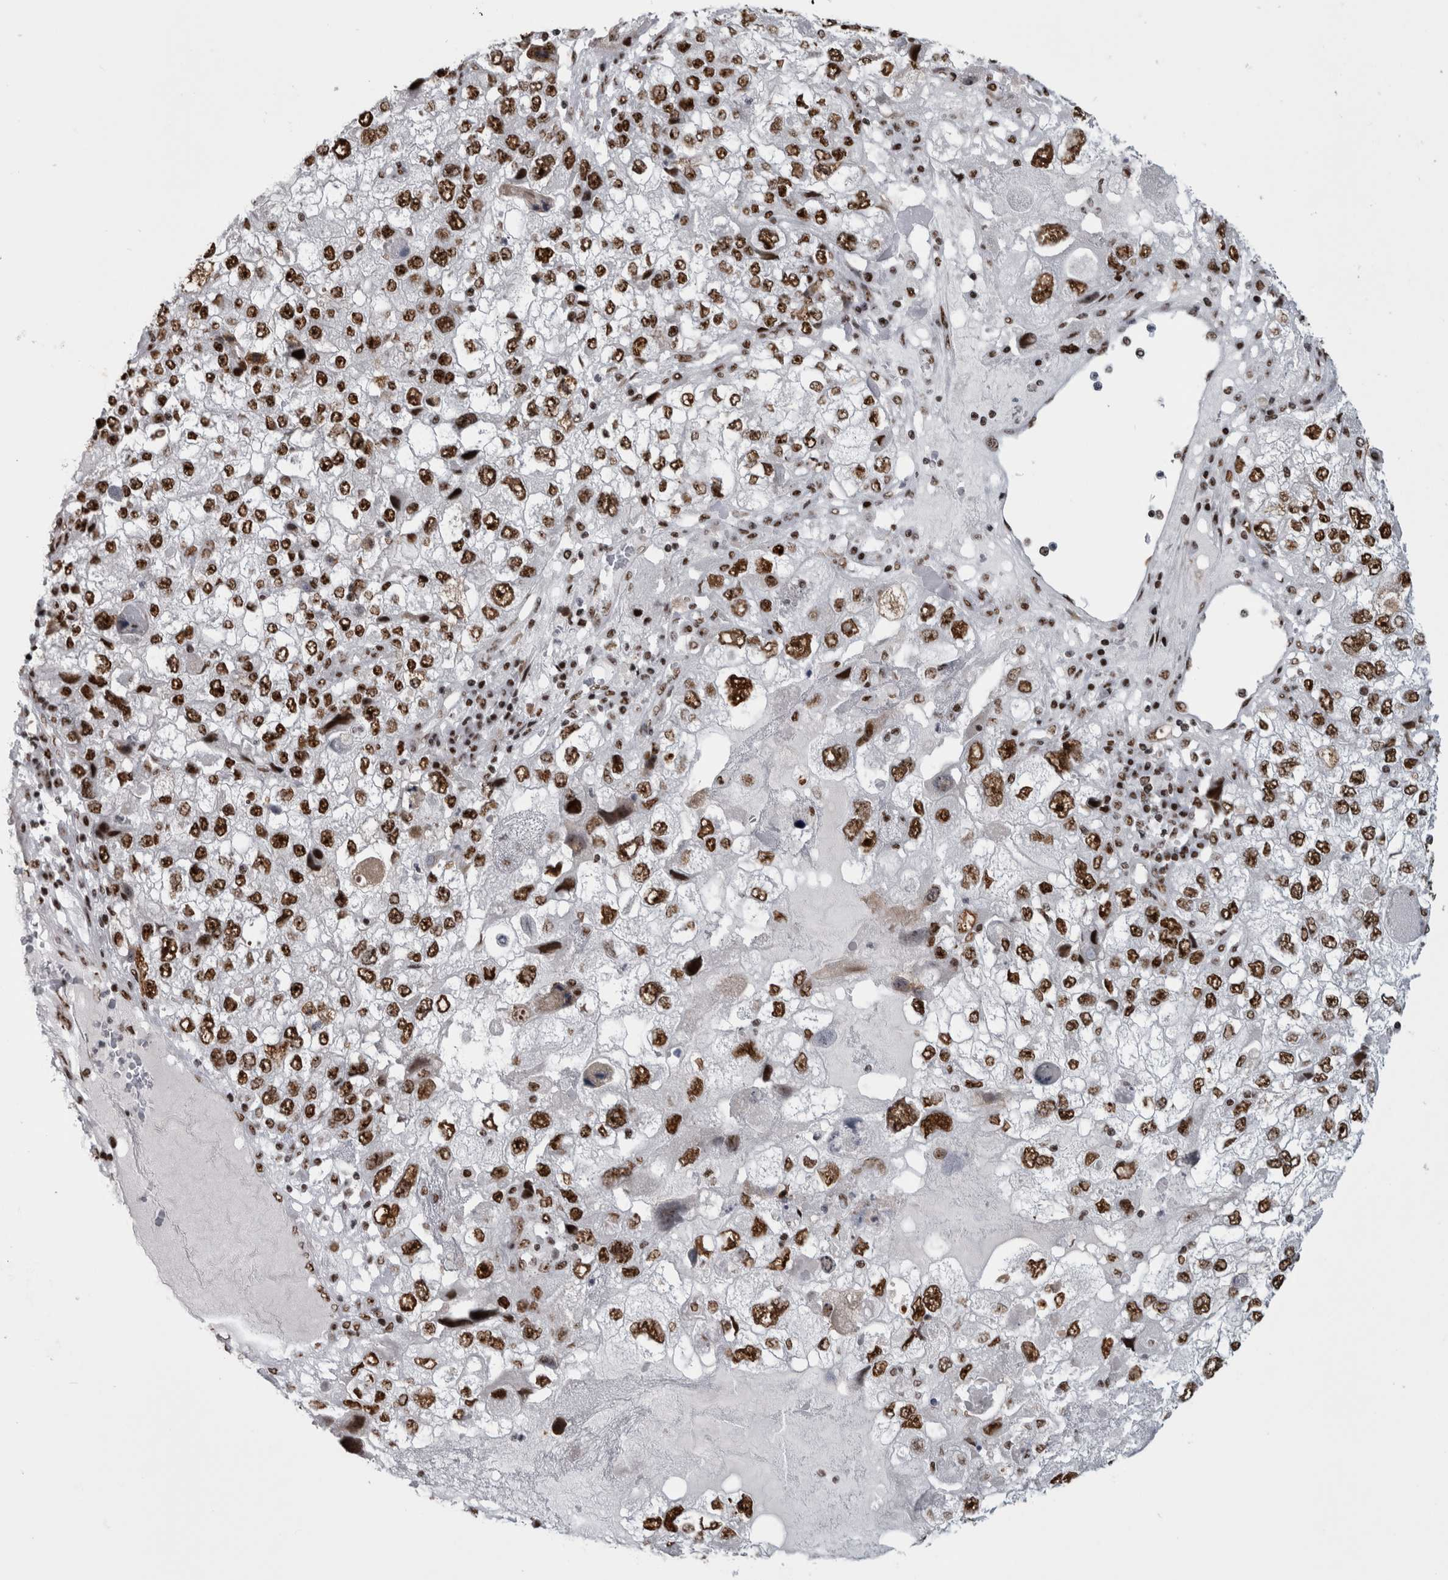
{"staining": {"intensity": "strong", "quantity": ">75%", "location": "nuclear"}, "tissue": "endometrial cancer", "cell_type": "Tumor cells", "image_type": "cancer", "snomed": [{"axis": "morphology", "description": "Adenocarcinoma, NOS"}, {"axis": "topography", "description": "Endometrium"}], "caption": "Immunohistochemical staining of adenocarcinoma (endometrial) exhibits high levels of strong nuclear protein staining in about >75% of tumor cells.", "gene": "NCL", "patient": {"sex": "female", "age": 49}}